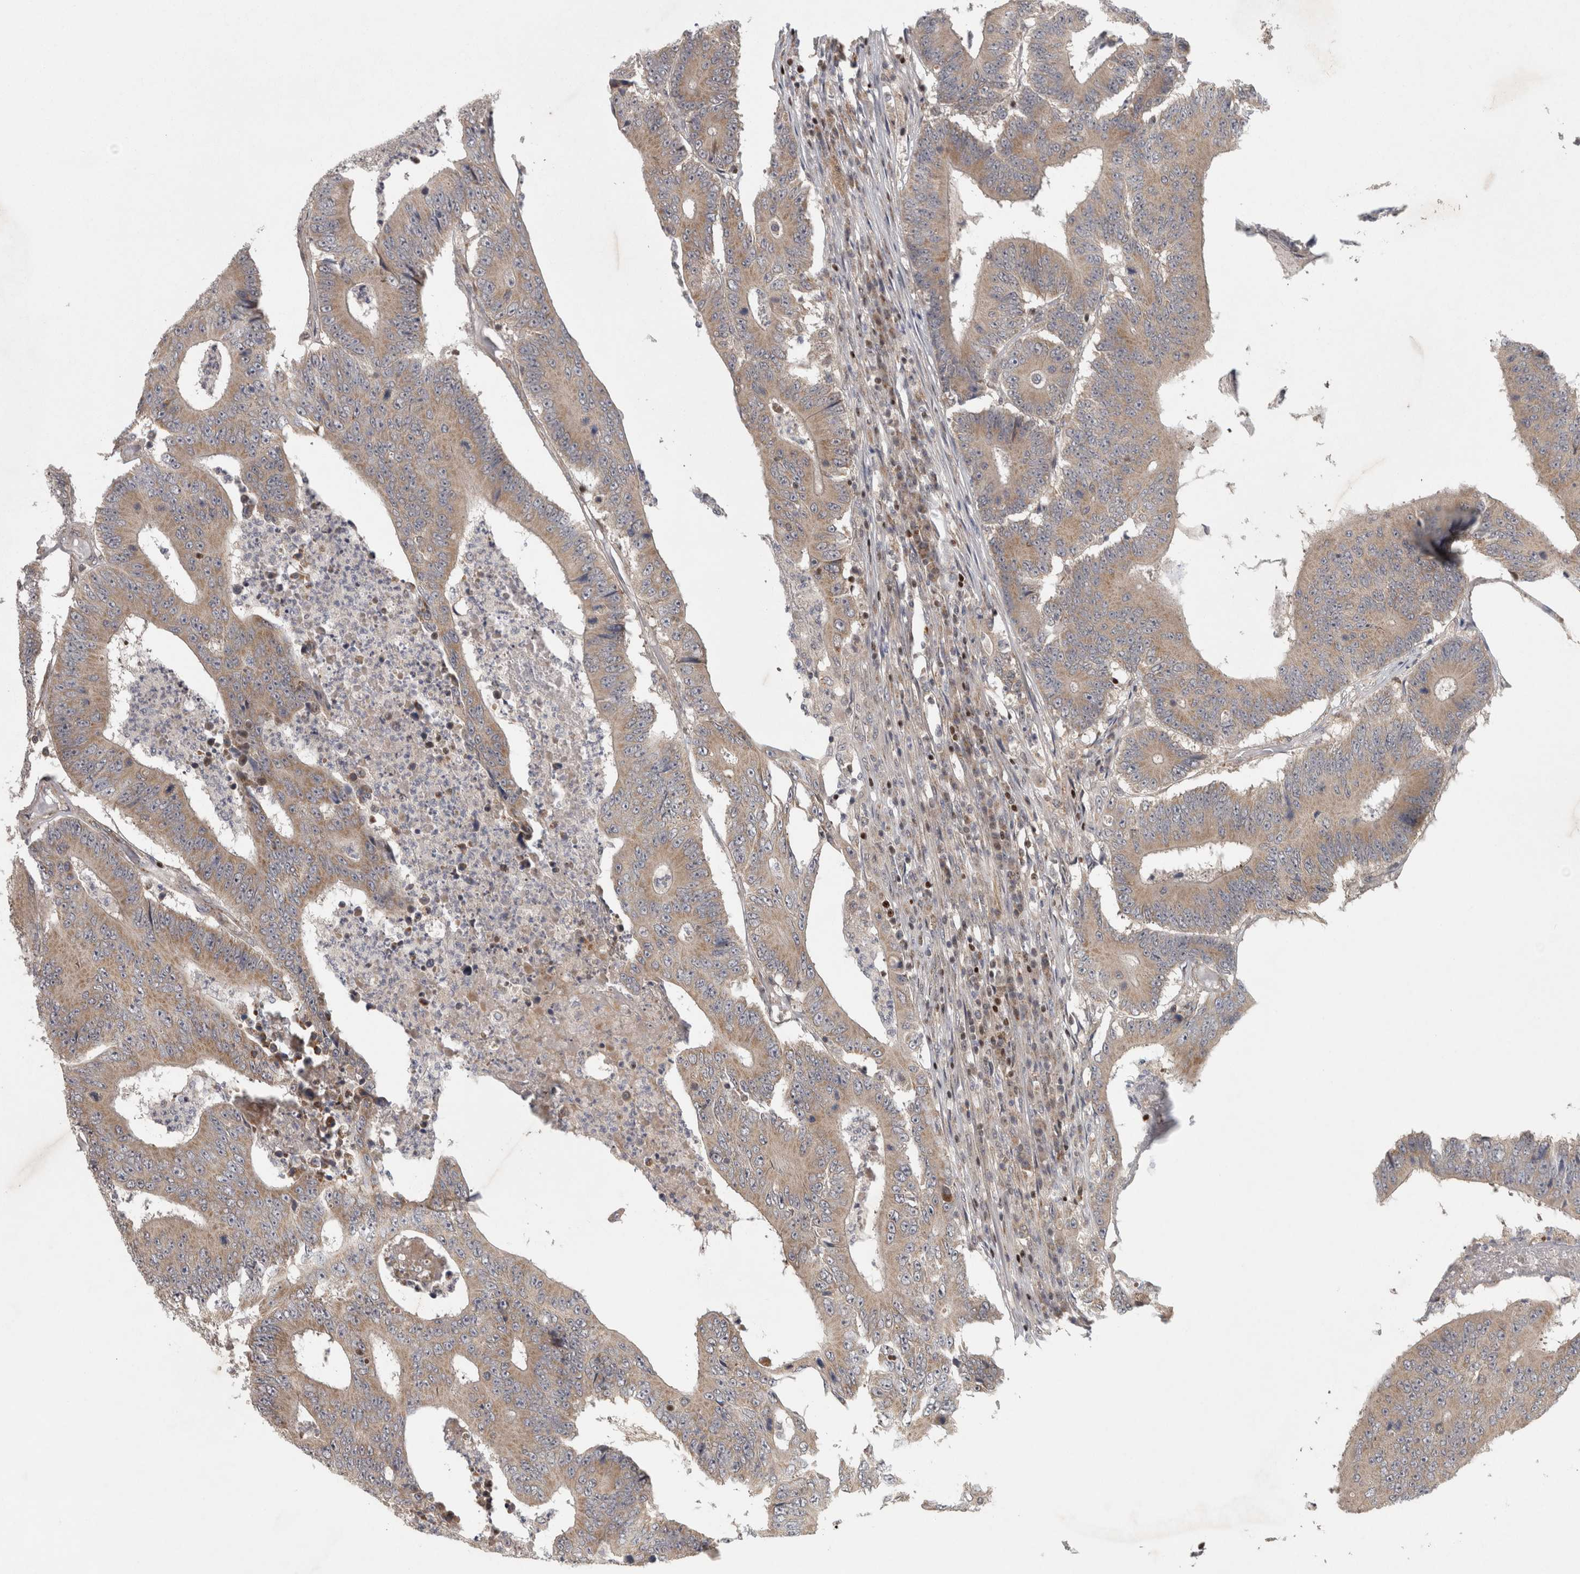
{"staining": {"intensity": "weak", "quantity": ">75%", "location": "cytoplasmic/membranous"}, "tissue": "colorectal cancer", "cell_type": "Tumor cells", "image_type": "cancer", "snomed": [{"axis": "morphology", "description": "Adenocarcinoma, NOS"}, {"axis": "topography", "description": "Colon"}], "caption": "Protein positivity by IHC demonstrates weak cytoplasmic/membranous staining in approximately >75% of tumor cells in colorectal cancer.", "gene": "KDM8", "patient": {"sex": "male", "age": 83}}